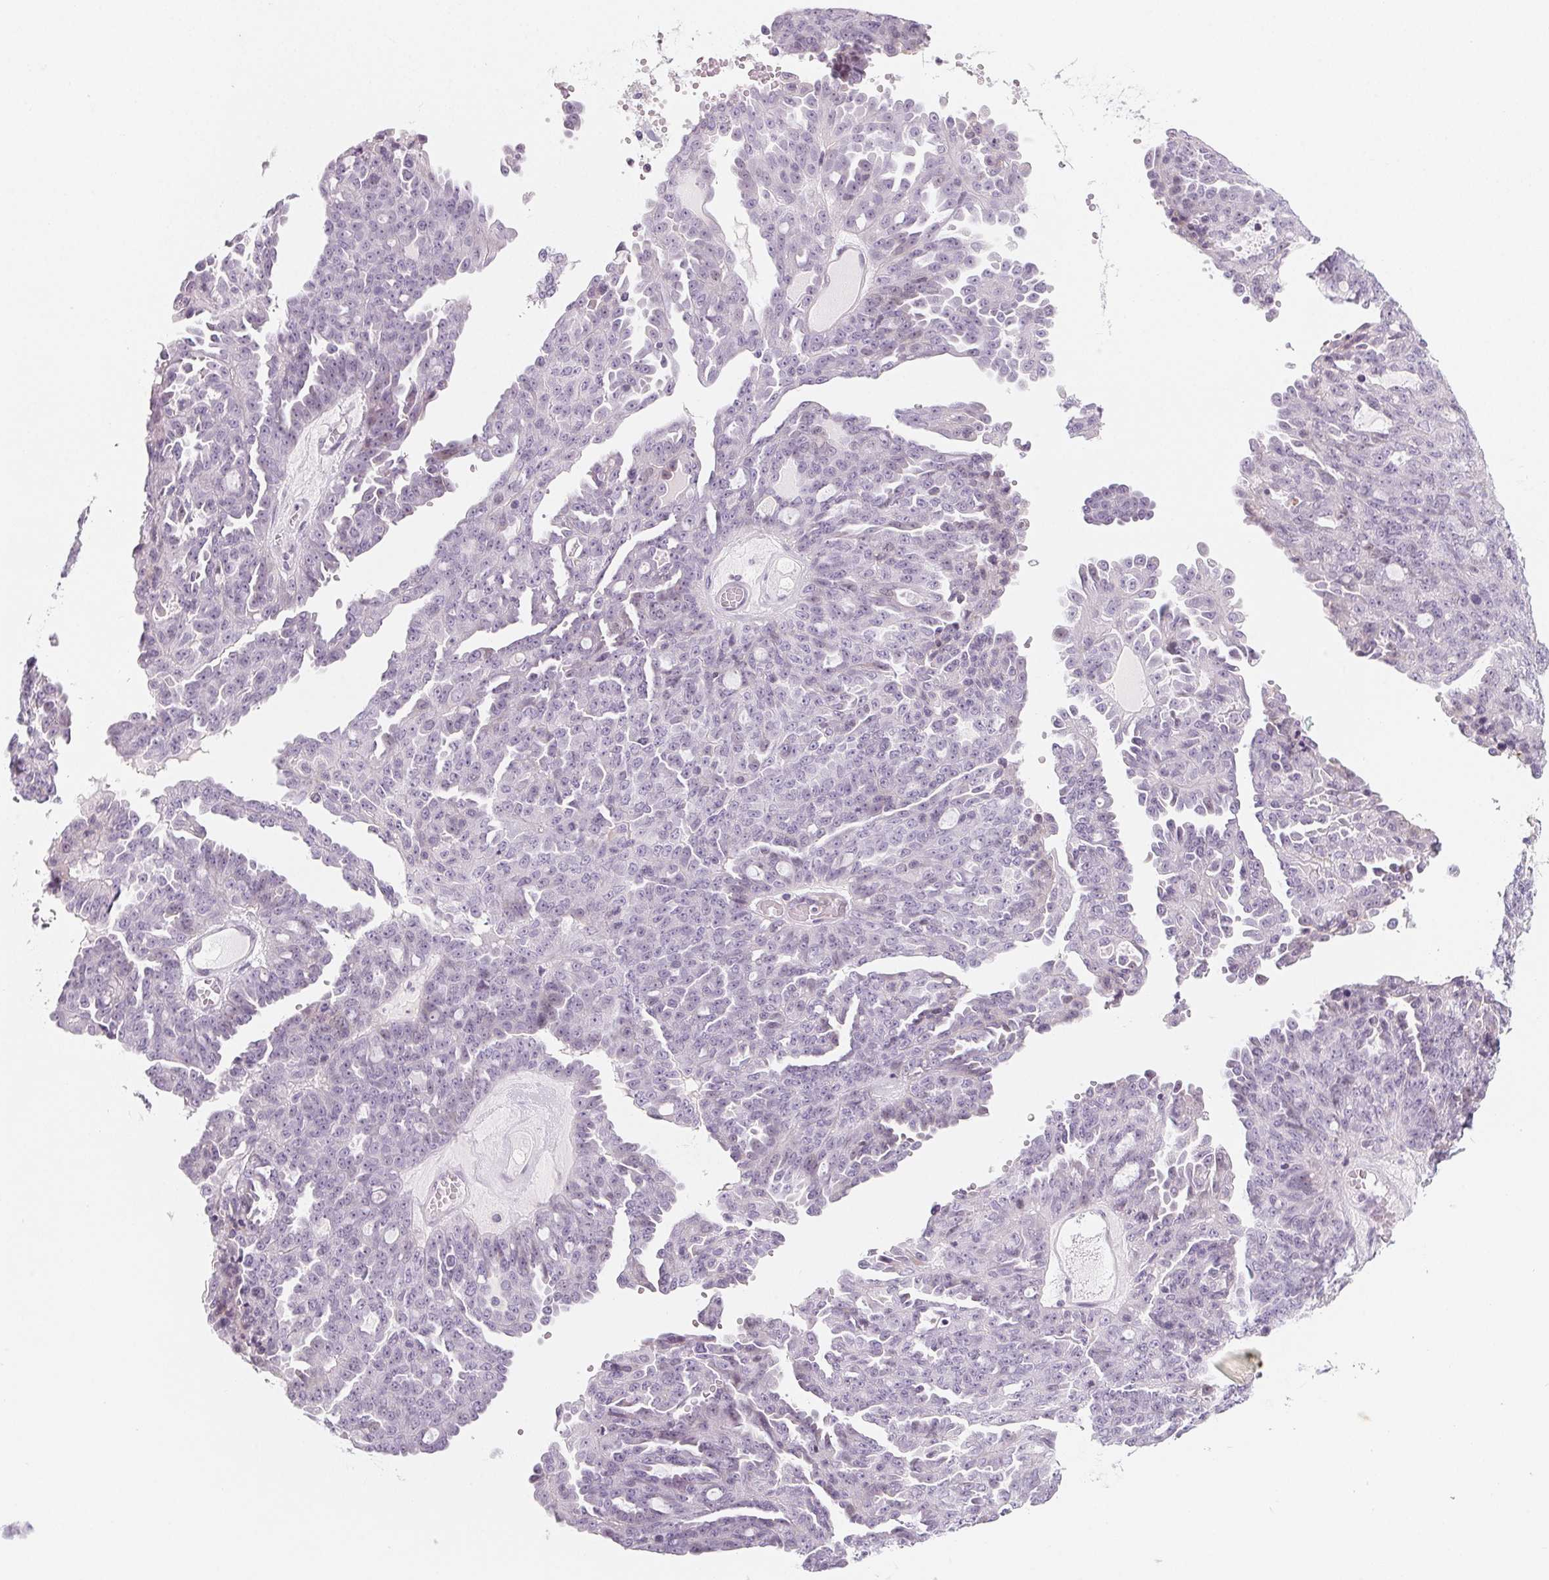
{"staining": {"intensity": "negative", "quantity": "none", "location": "none"}, "tissue": "ovarian cancer", "cell_type": "Tumor cells", "image_type": "cancer", "snomed": [{"axis": "morphology", "description": "Cystadenocarcinoma, serous, NOS"}, {"axis": "topography", "description": "Ovary"}], "caption": "Immunohistochemistry image of neoplastic tissue: ovarian cancer stained with DAB (3,3'-diaminobenzidine) displays no significant protein positivity in tumor cells. Brightfield microscopy of immunohistochemistry (IHC) stained with DAB (brown) and hematoxylin (blue), captured at high magnification.", "gene": "SH3GL2", "patient": {"sex": "female", "age": 71}}